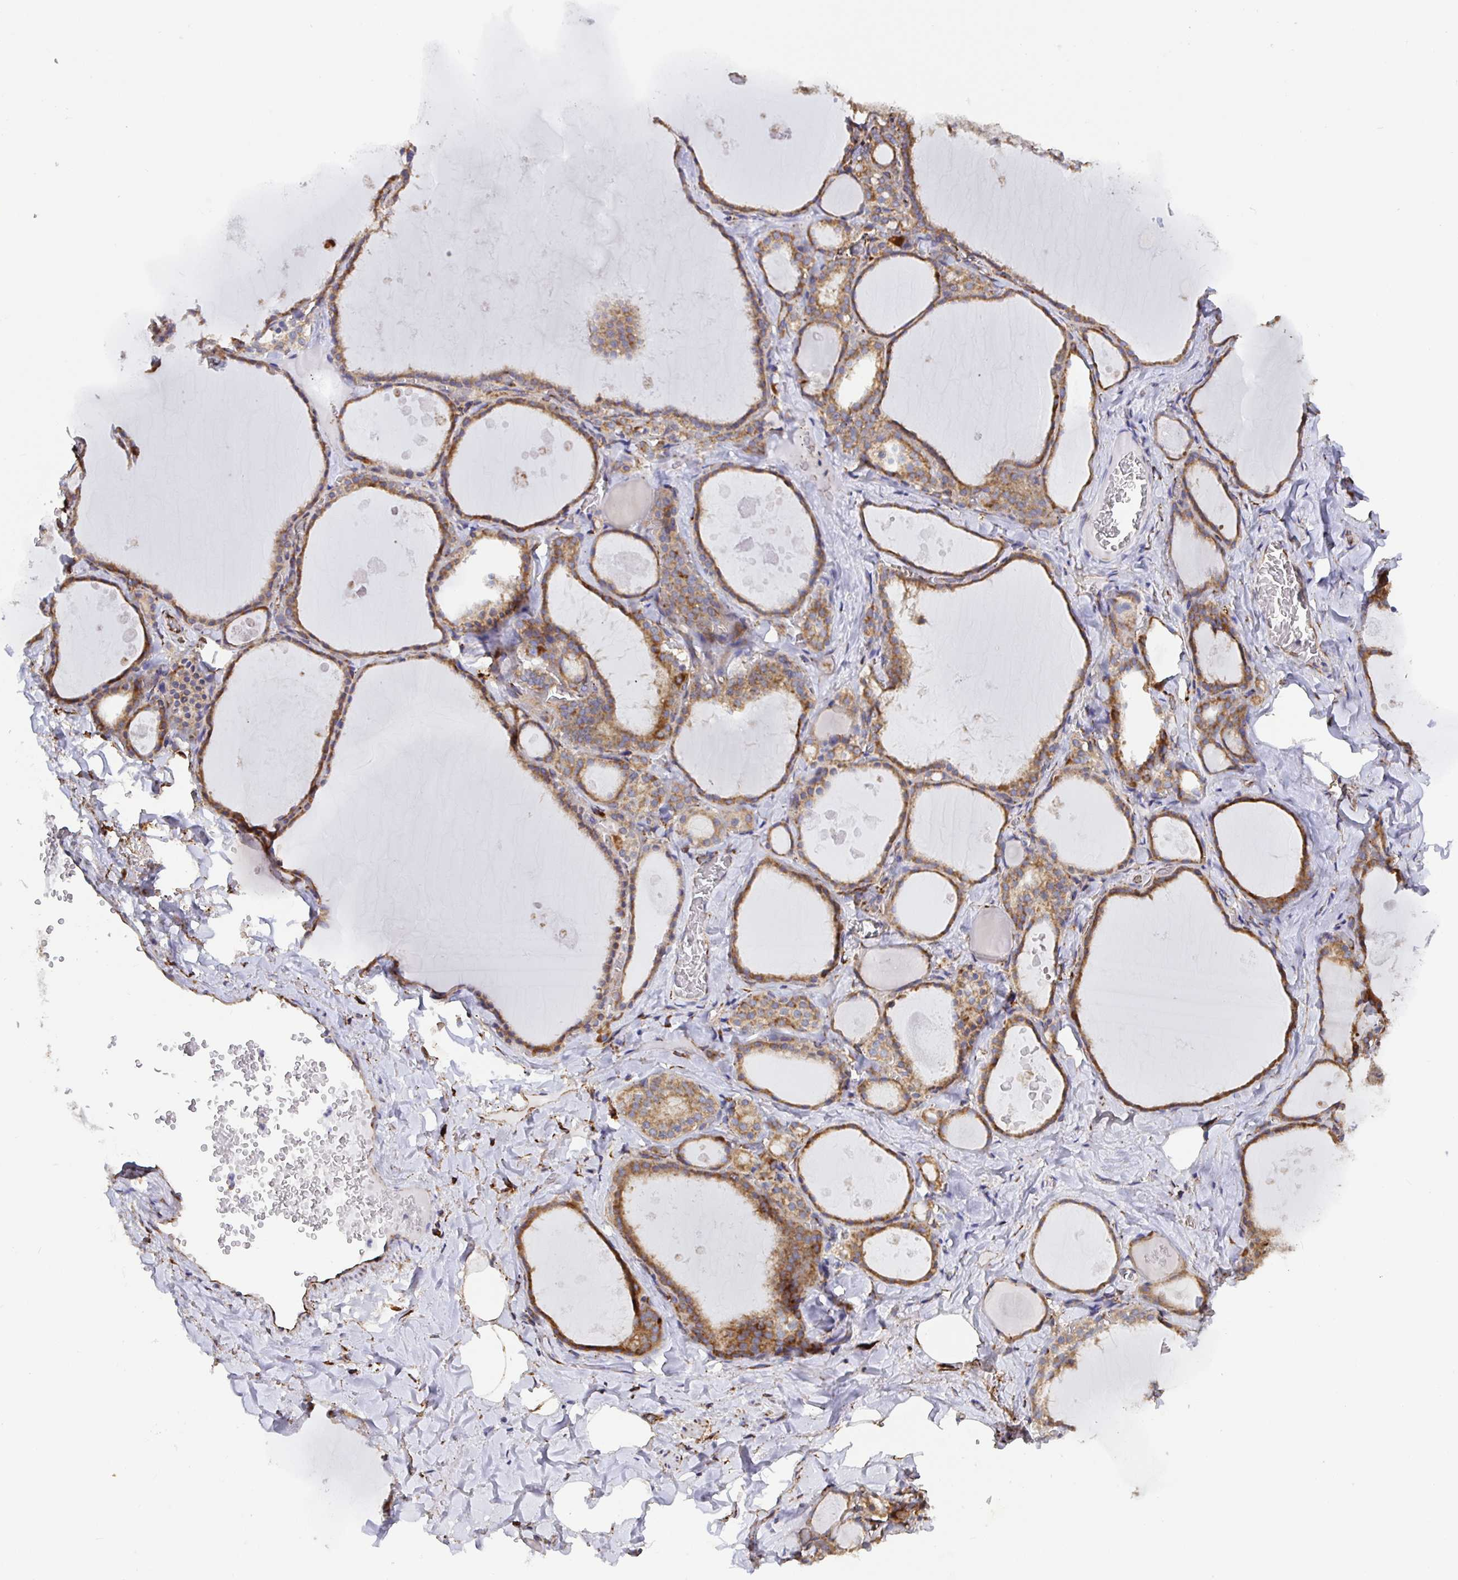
{"staining": {"intensity": "strong", "quantity": ">75%", "location": "cytoplasmic/membranous"}, "tissue": "thyroid gland", "cell_type": "Glandular cells", "image_type": "normal", "snomed": [{"axis": "morphology", "description": "Normal tissue, NOS"}, {"axis": "topography", "description": "Thyroid gland"}], "caption": "Immunohistochemical staining of benign human thyroid gland demonstrates high levels of strong cytoplasmic/membranous staining in about >75% of glandular cells.", "gene": "MAOA", "patient": {"sex": "male", "age": 56}}